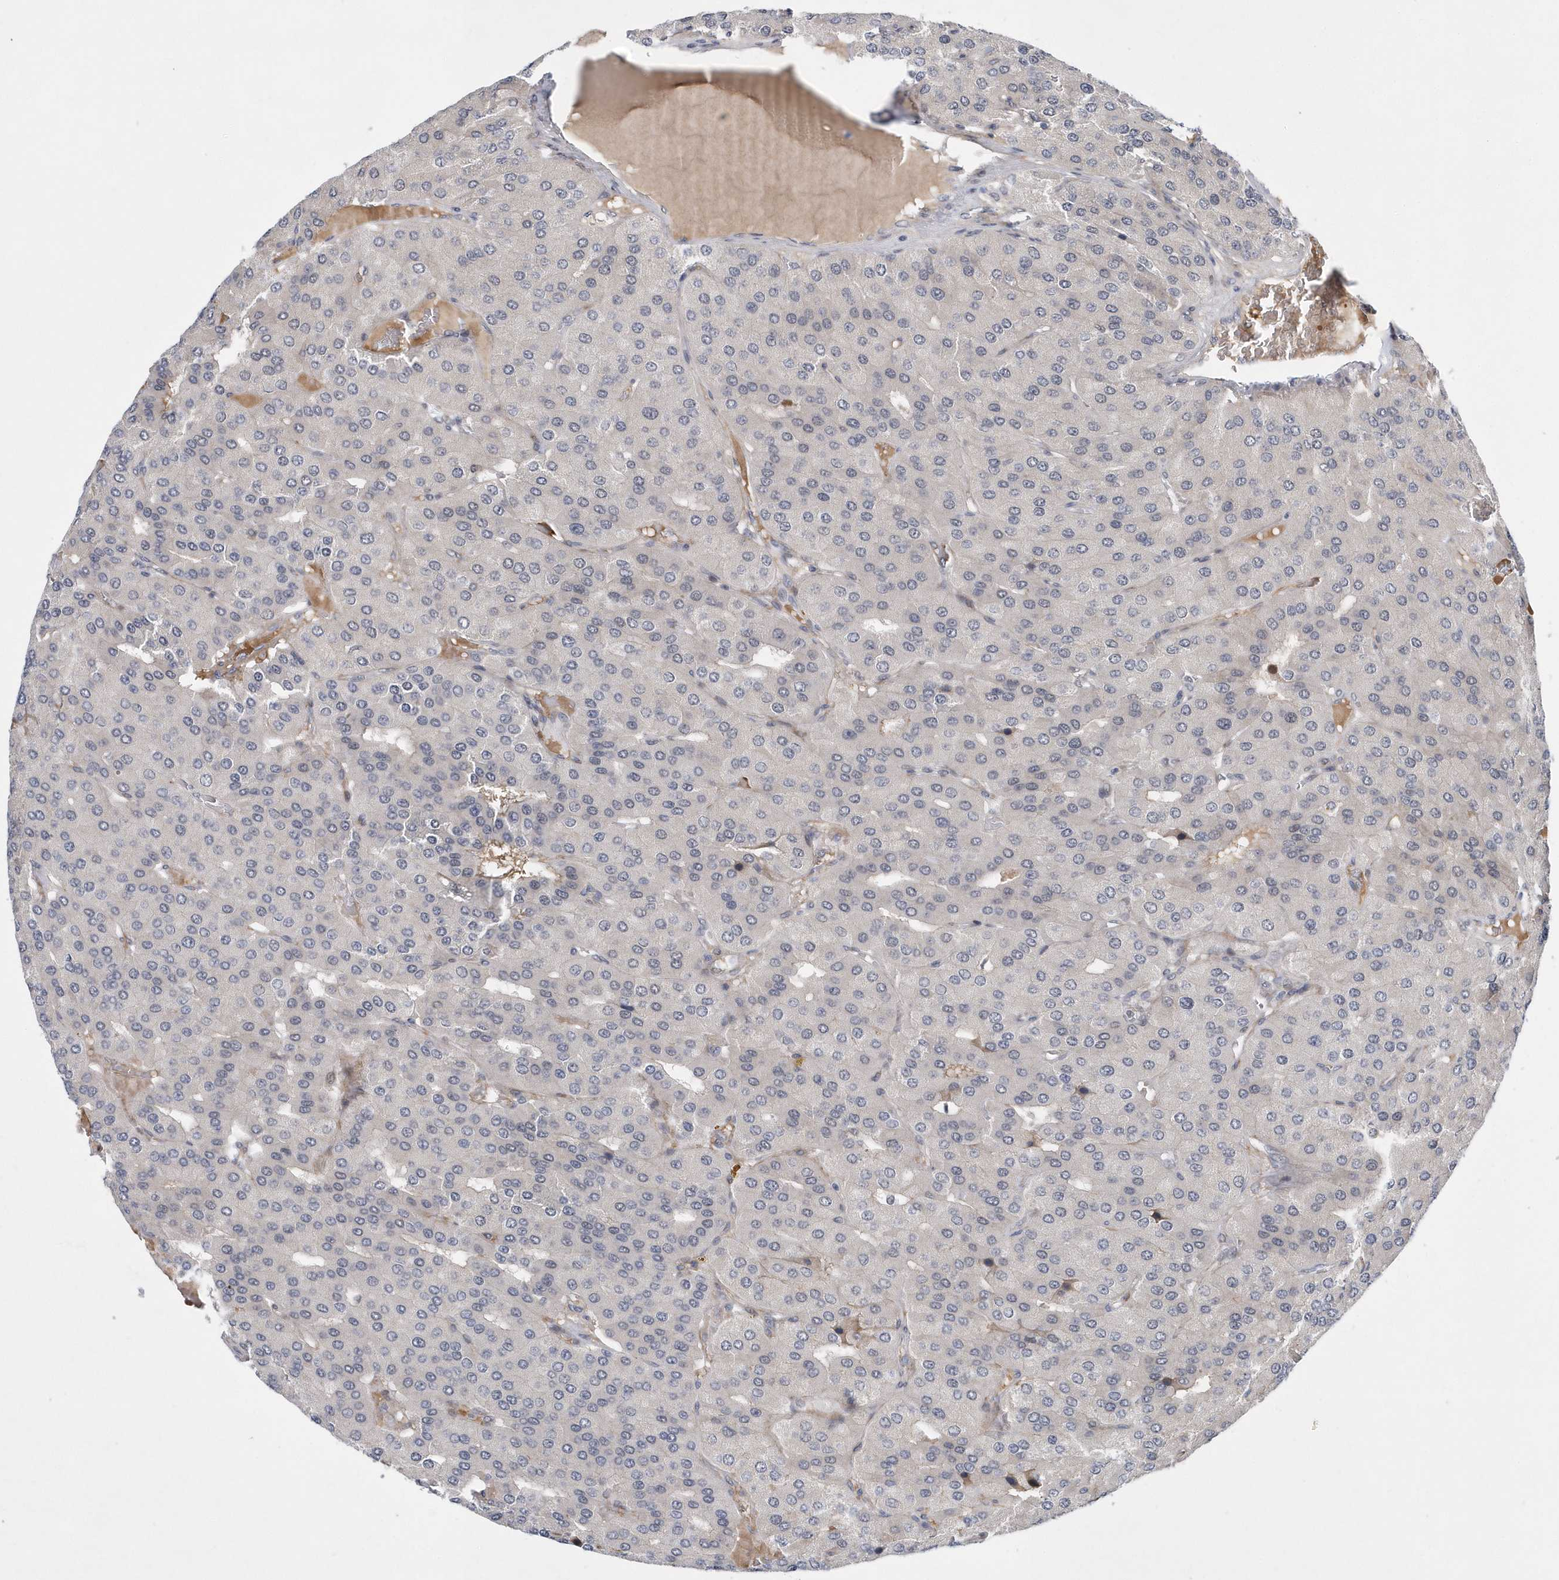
{"staining": {"intensity": "negative", "quantity": "none", "location": "none"}, "tissue": "parathyroid gland", "cell_type": "Glandular cells", "image_type": "normal", "snomed": [{"axis": "morphology", "description": "Normal tissue, NOS"}, {"axis": "morphology", "description": "Adenoma, NOS"}, {"axis": "topography", "description": "Parathyroid gland"}], "caption": "Human parathyroid gland stained for a protein using IHC shows no positivity in glandular cells.", "gene": "FAM217A", "patient": {"sex": "female", "age": 86}}